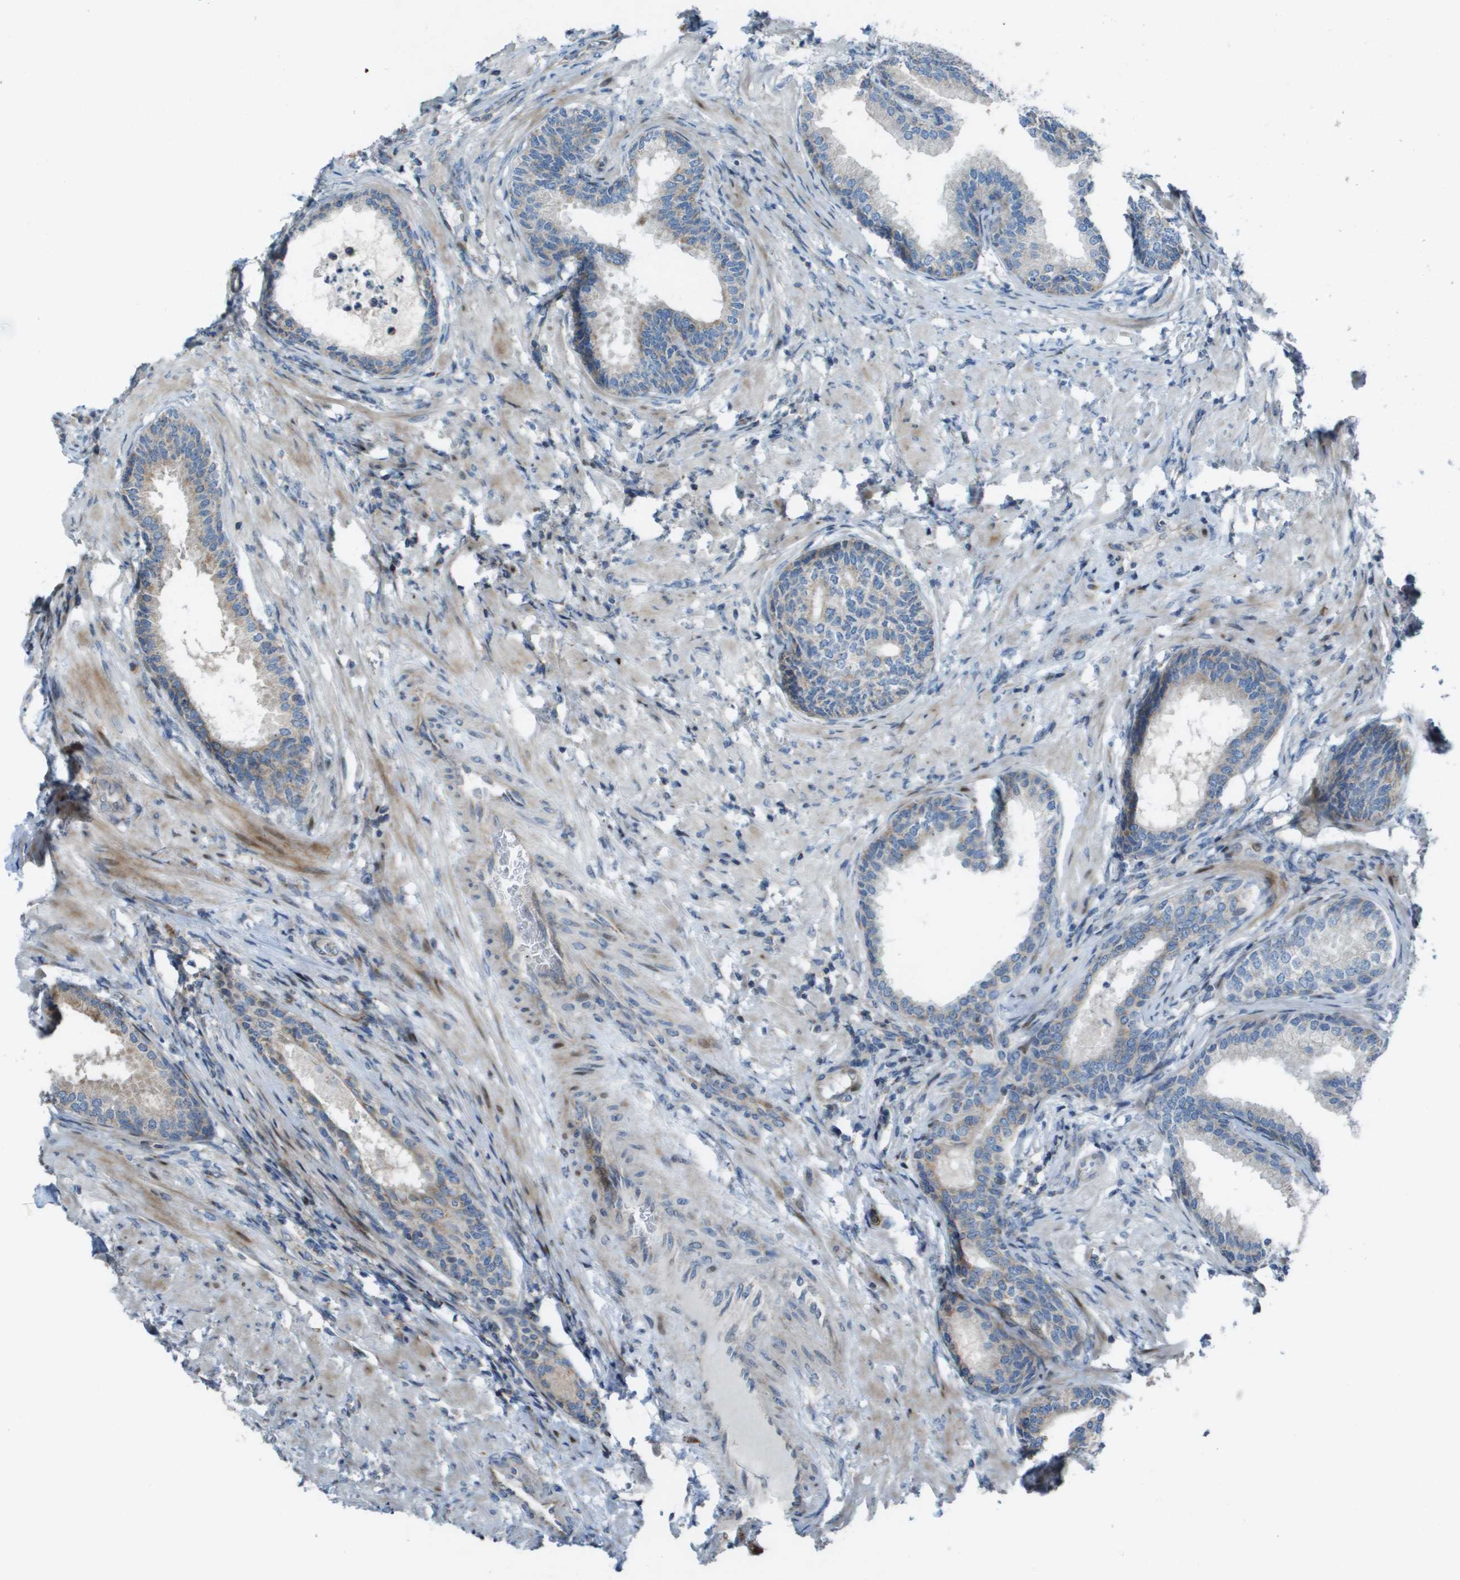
{"staining": {"intensity": "weak", "quantity": "25%-75%", "location": "cytoplasmic/membranous"}, "tissue": "prostate", "cell_type": "Glandular cells", "image_type": "normal", "snomed": [{"axis": "morphology", "description": "Normal tissue, NOS"}, {"axis": "topography", "description": "Prostate"}], "caption": "Unremarkable prostate was stained to show a protein in brown. There is low levels of weak cytoplasmic/membranous staining in about 25%-75% of glandular cells.", "gene": "MGAT3", "patient": {"sex": "male", "age": 76}}